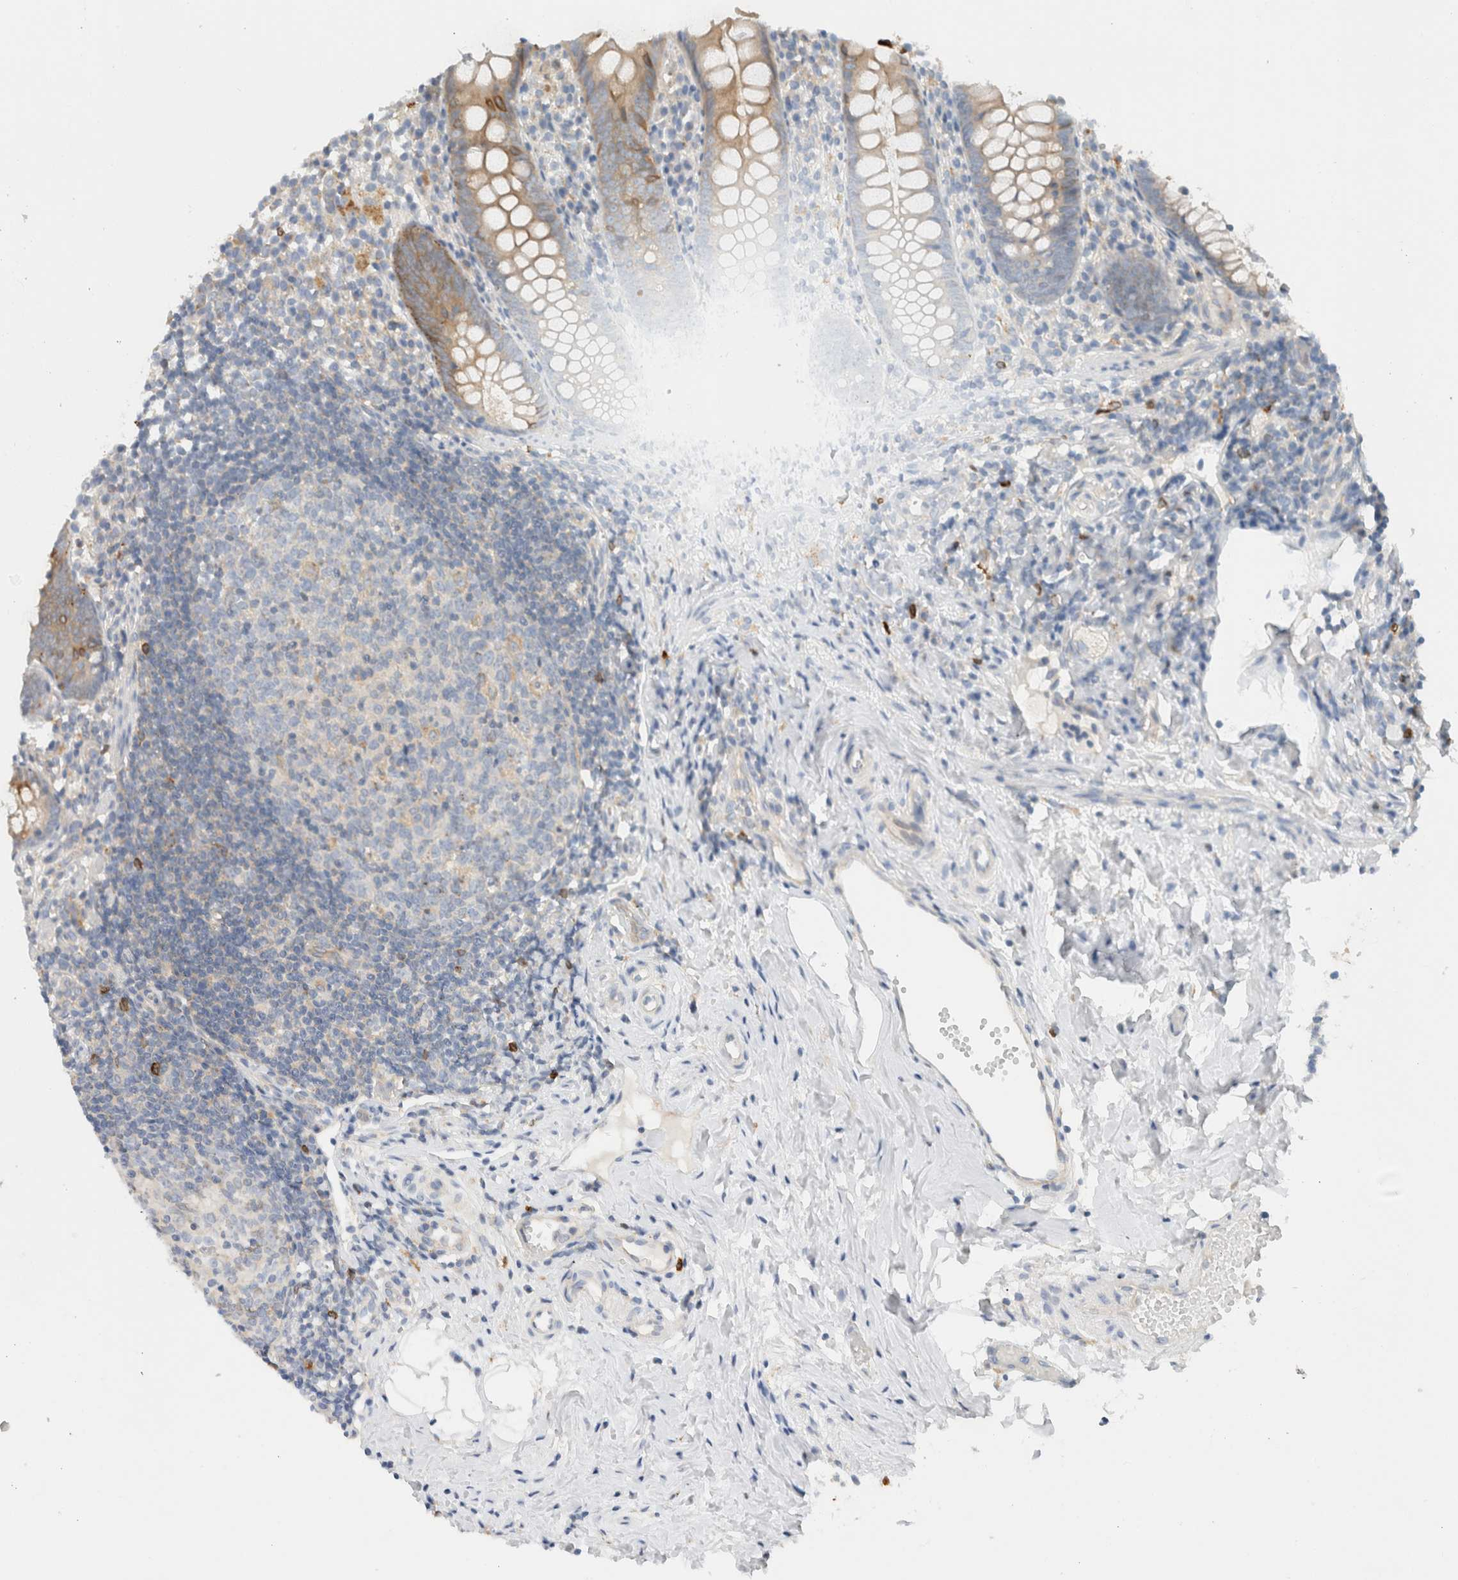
{"staining": {"intensity": "strong", "quantity": "<25%", "location": "cytoplasmic/membranous"}, "tissue": "appendix", "cell_type": "Glandular cells", "image_type": "normal", "snomed": [{"axis": "morphology", "description": "Normal tissue, NOS"}, {"axis": "topography", "description": "Appendix"}], "caption": "A micrograph of appendix stained for a protein exhibits strong cytoplasmic/membranous brown staining in glandular cells.", "gene": "SDR16C5", "patient": {"sex": "female", "age": 20}}